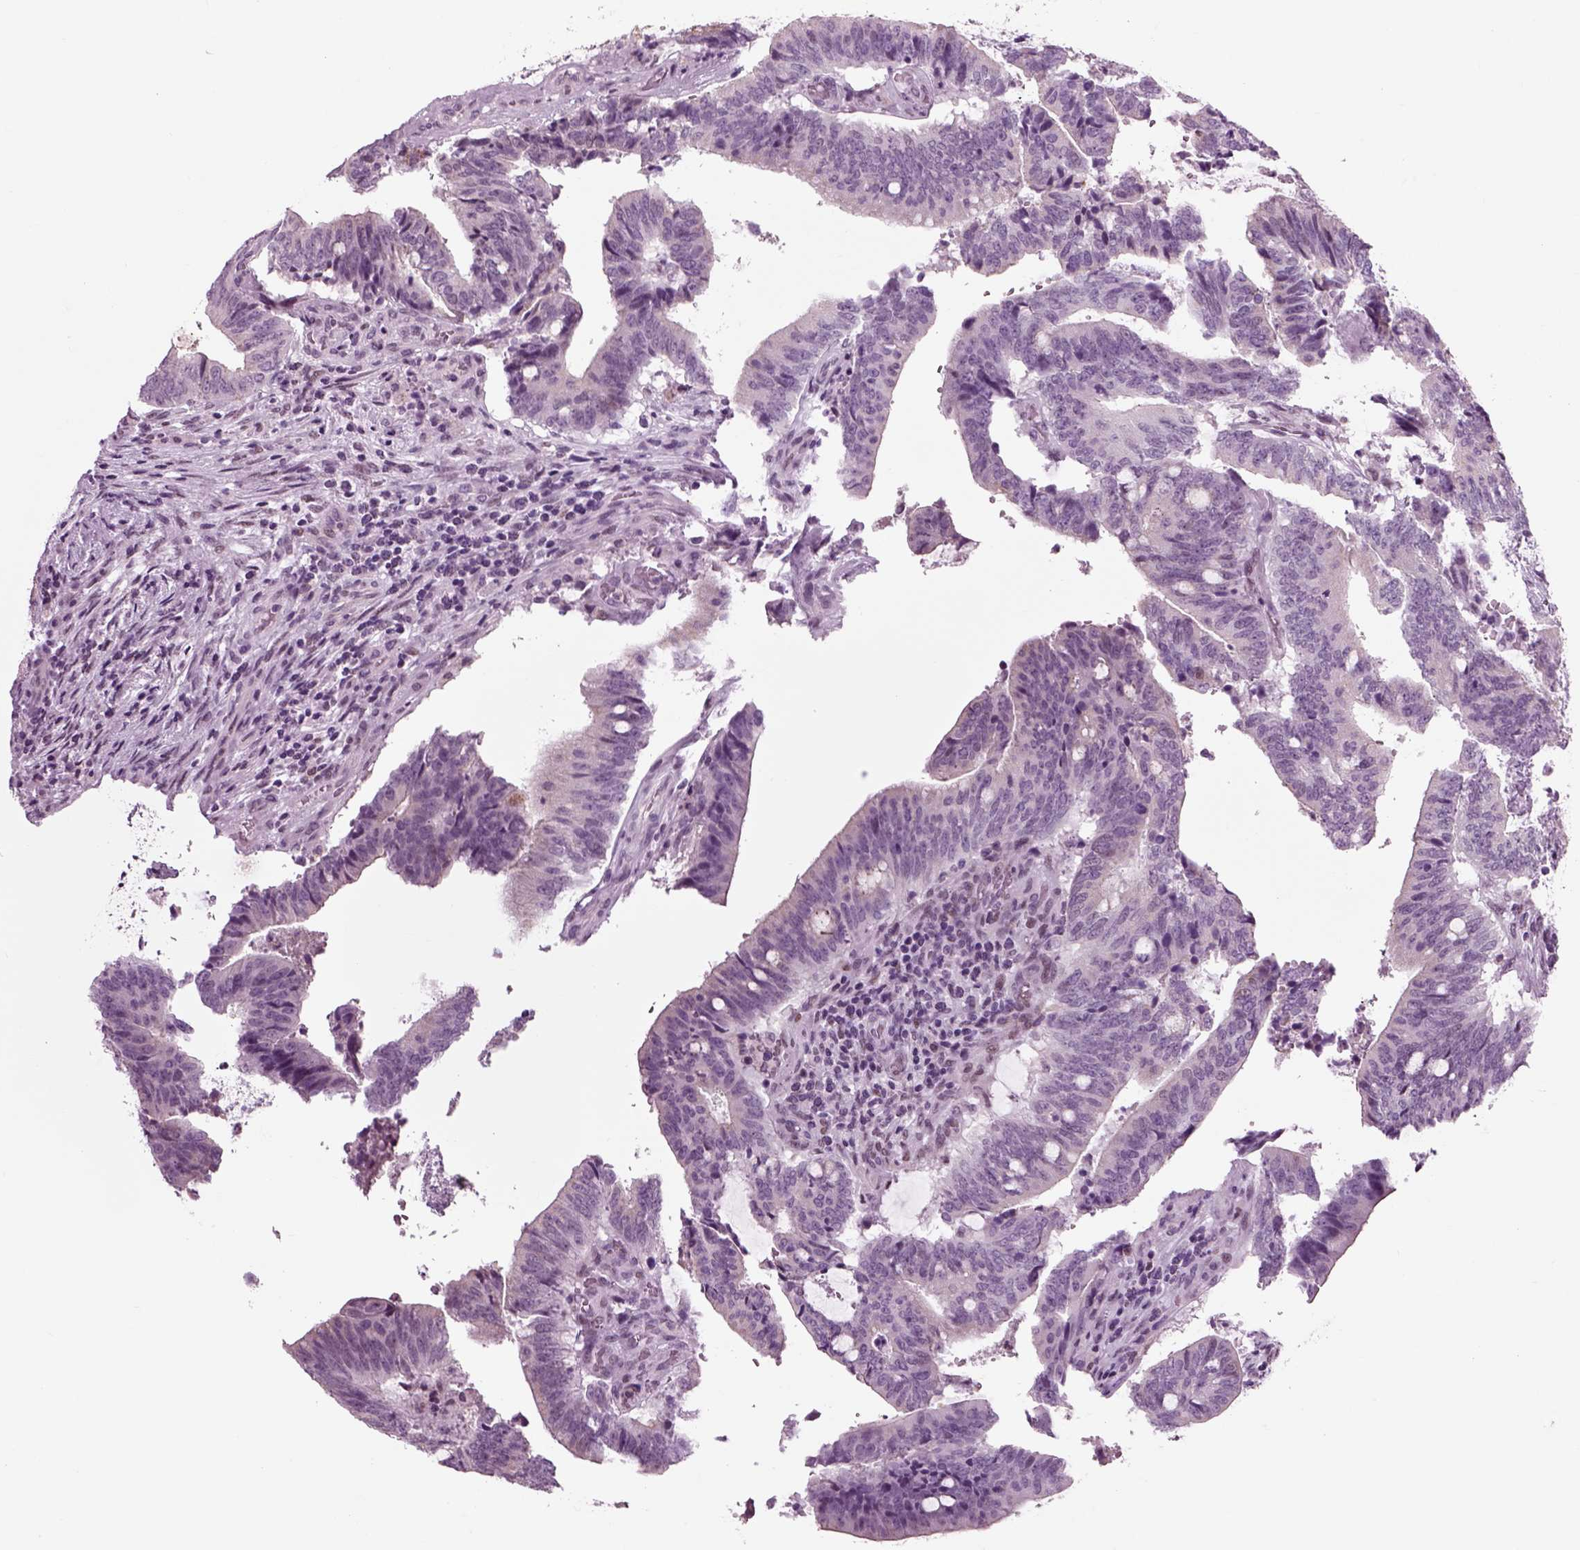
{"staining": {"intensity": "negative", "quantity": "none", "location": "none"}, "tissue": "colorectal cancer", "cell_type": "Tumor cells", "image_type": "cancer", "snomed": [{"axis": "morphology", "description": "Adenocarcinoma, NOS"}, {"axis": "topography", "description": "Colon"}], "caption": "This is an IHC micrograph of colorectal adenocarcinoma. There is no expression in tumor cells.", "gene": "CHGB", "patient": {"sex": "female", "age": 43}}